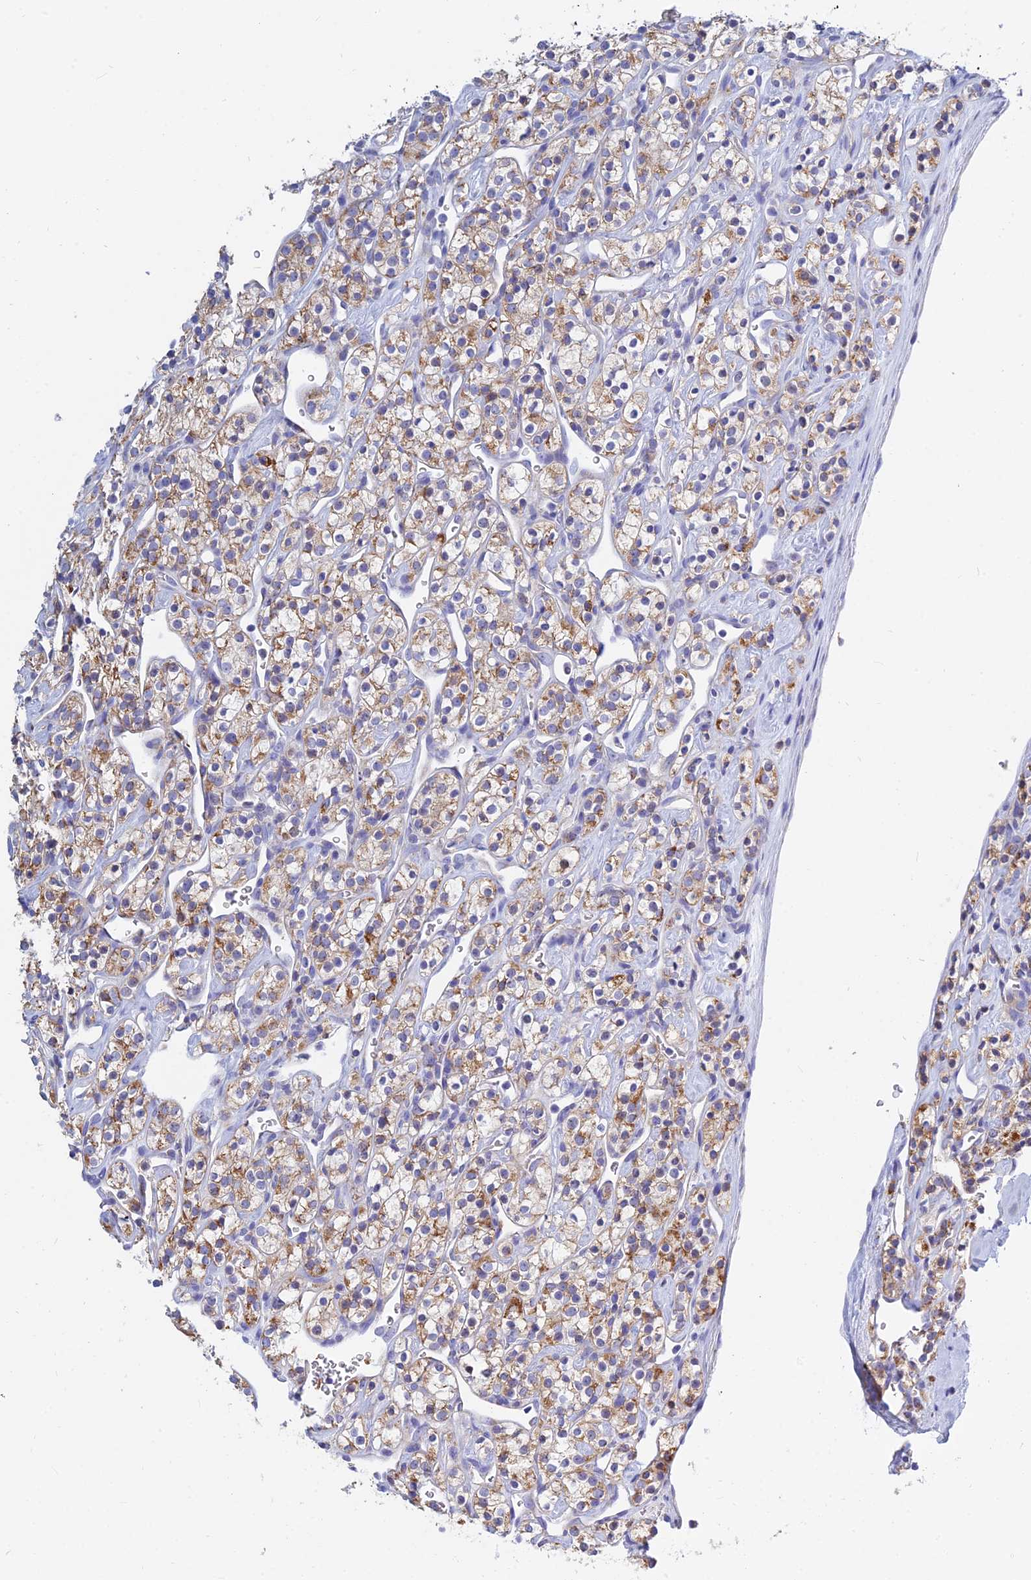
{"staining": {"intensity": "moderate", "quantity": ">75%", "location": "cytoplasmic/membranous"}, "tissue": "renal cancer", "cell_type": "Tumor cells", "image_type": "cancer", "snomed": [{"axis": "morphology", "description": "Adenocarcinoma, NOS"}, {"axis": "topography", "description": "Kidney"}], "caption": "This image reveals immunohistochemistry (IHC) staining of renal cancer, with medium moderate cytoplasmic/membranous expression in approximately >75% of tumor cells.", "gene": "MGST1", "patient": {"sex": "male", "age": 77}}